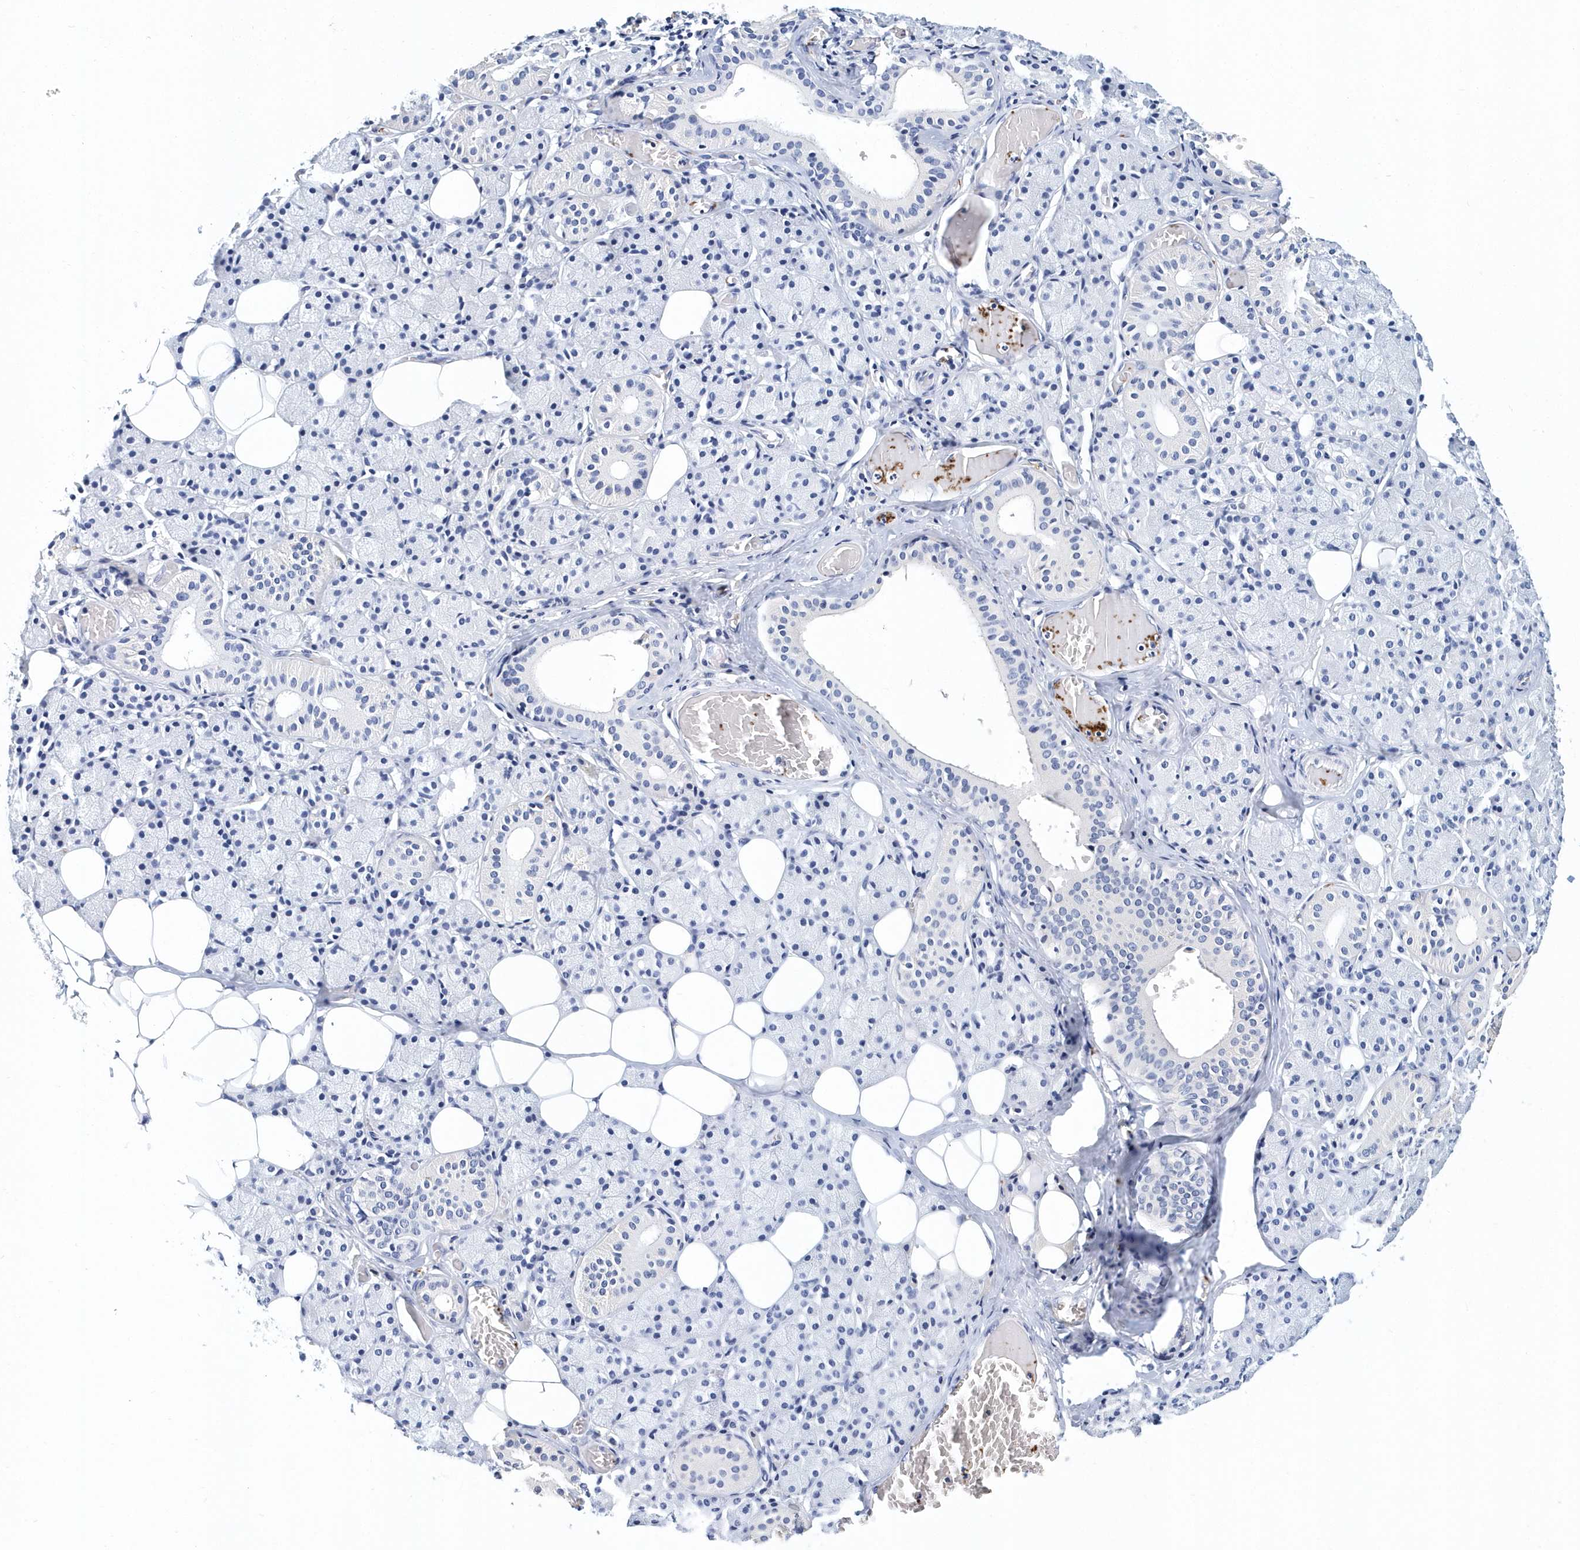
{"staining": {"intensity": "negative", "quantity": "none", "location": "none"}, "tissue": "salivary gland", "cell_type": "Glandular cells", "image_type": "normal", "snomed": [{"axis": "morphology", "description": "Normal tissue, NOS"}, {"axis": "topography", "description": "Salivary gland"}], "caption": "DAB (3,3'-diaminobenzidine) immunohistochemical staining of normal salivary gland demonstrates no significant positivity in glandular cells.", "gene": "ITGA2B", "patient": {"sex": "female", "age": 33}}